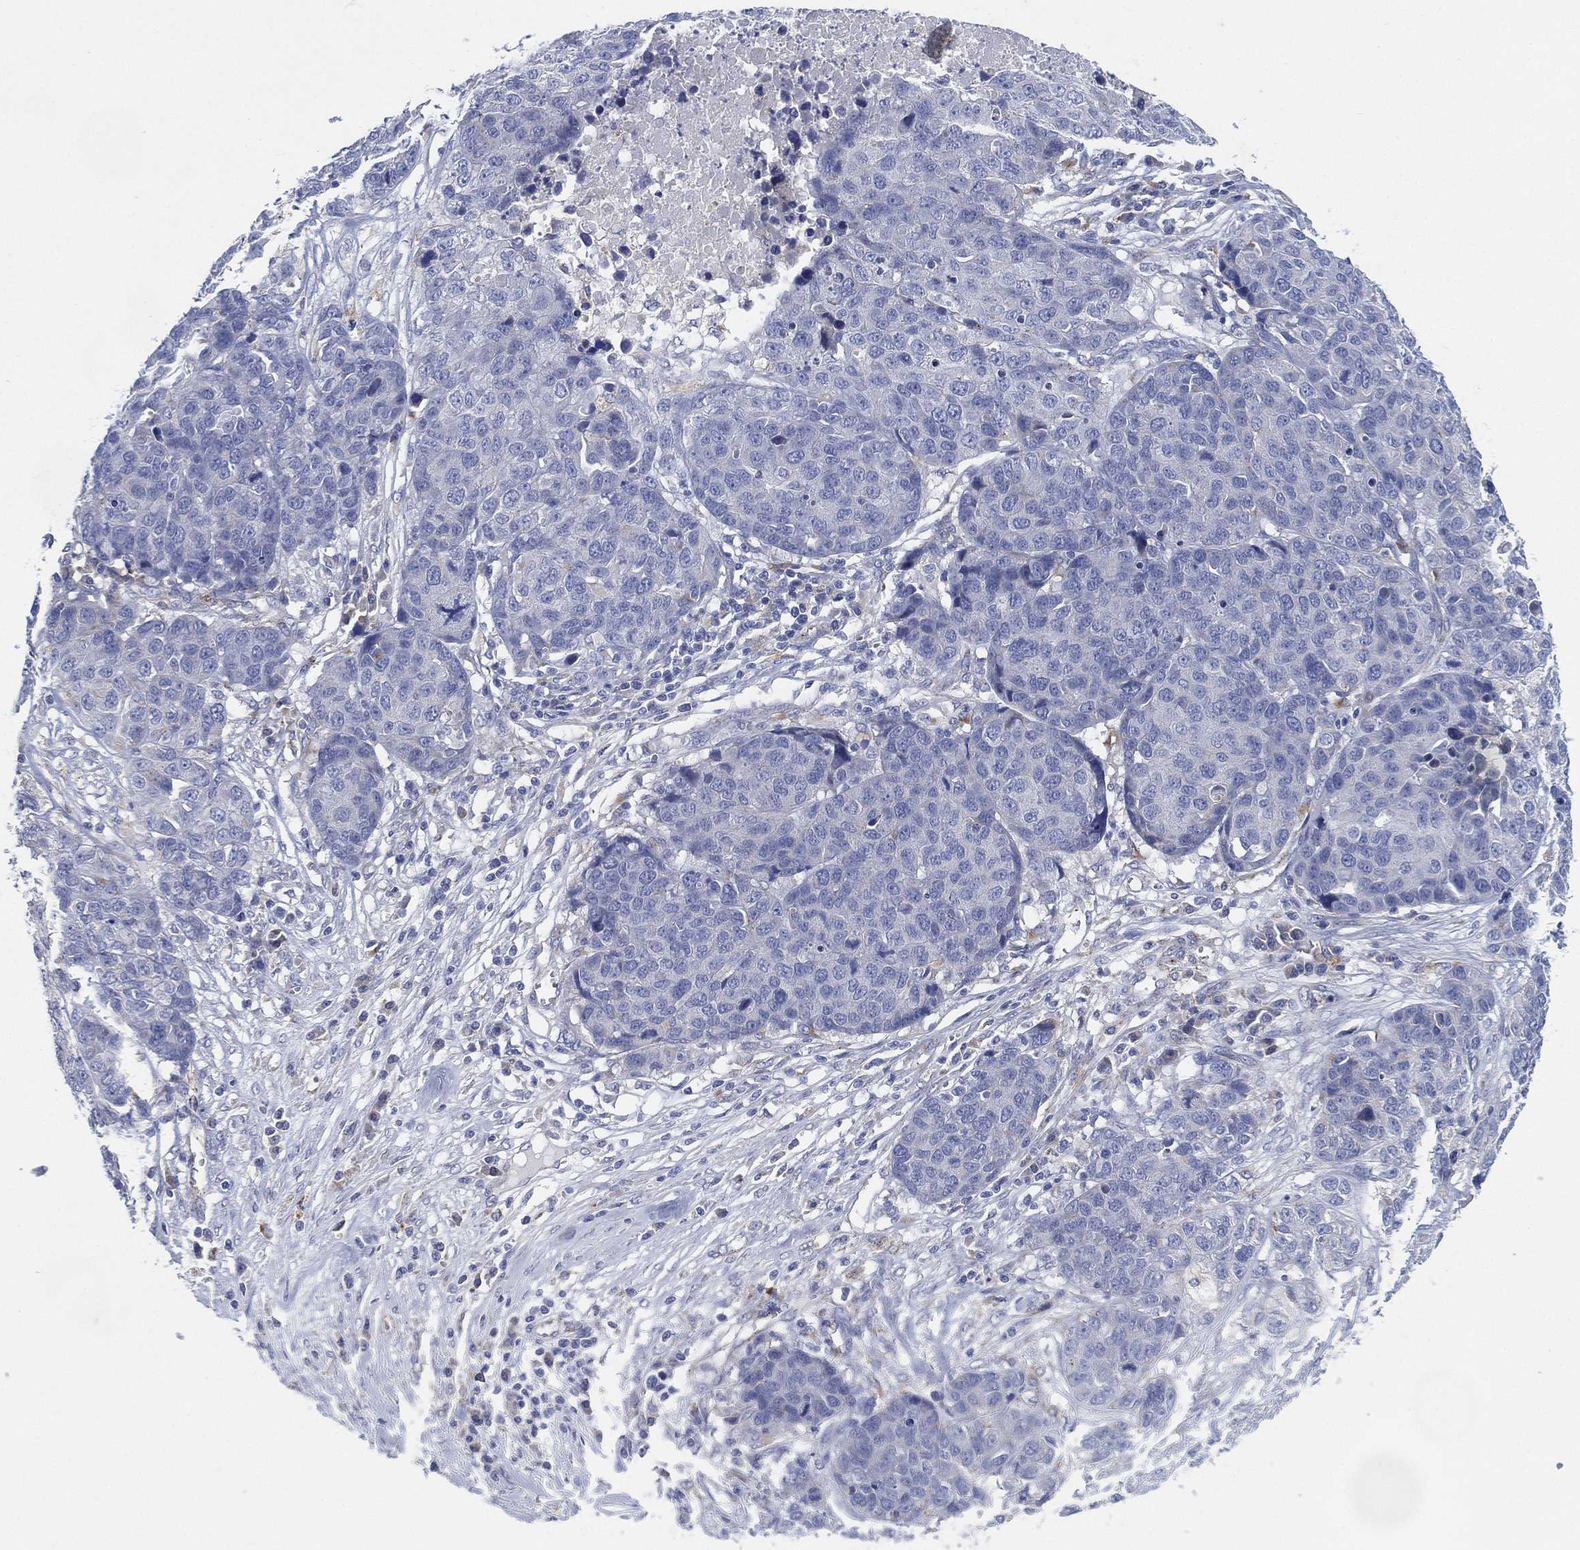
{"staining": {"intensity": "negative", "quantity": "none", "location": "none"}, "tissue": "ovarian cancer", "cell_type": "Tumor cells", "image_type": "cancer", "snomed": [{"axis": "morphology", "description": "Cystadenocarcinoma, serous, NOS"}, {"axis": "topography", "description": "Ovary"}], "caption": "DAB (3,3'-diaminobenzidine) immunohistochemical staining of ovarian serous cystadenocarcinoma exhibits no significant positivity in tumor cells.", "gene": "GALNS", "patient": {"sex": "female", "age": 87}}